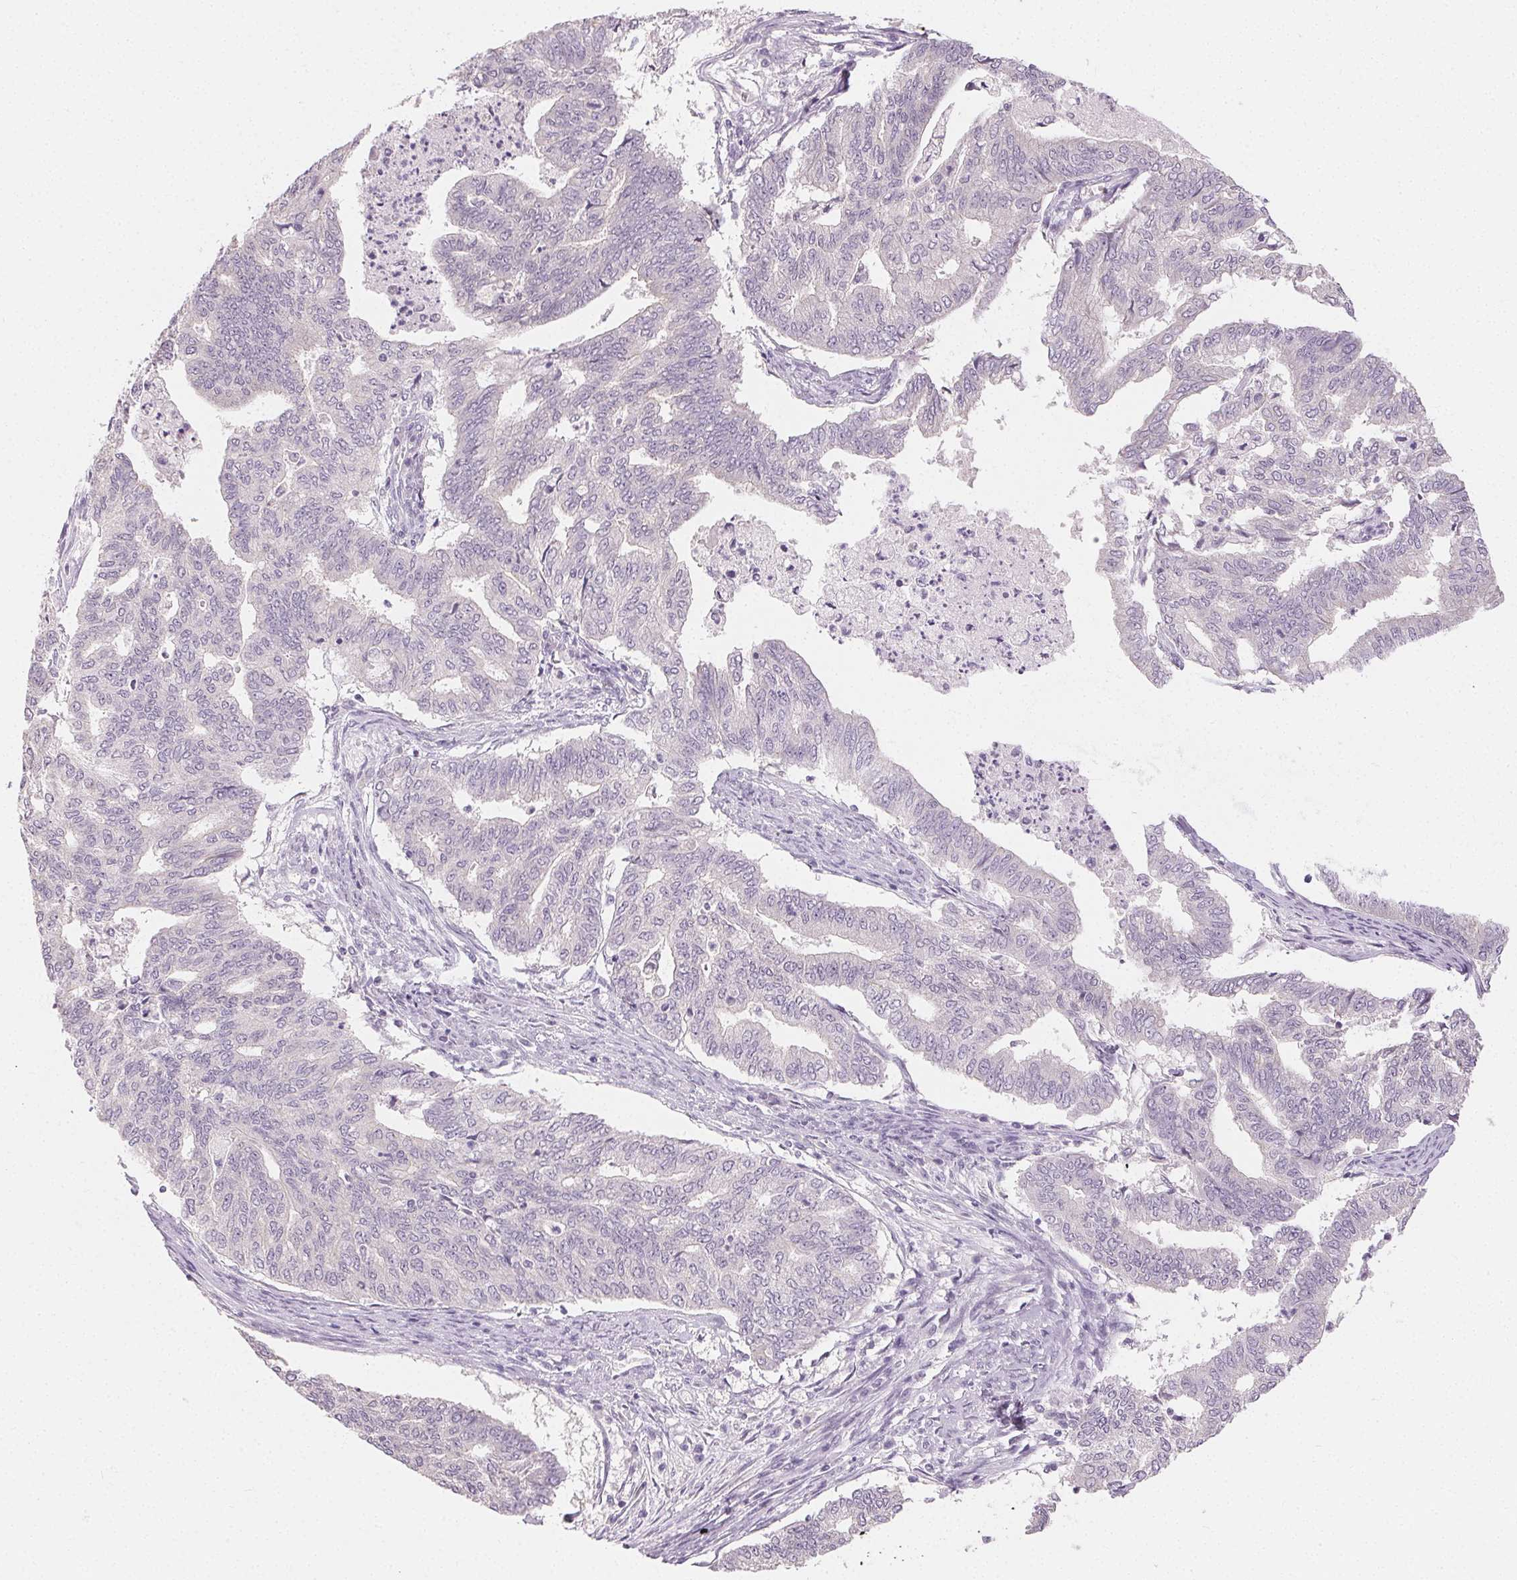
{"staining": {"intensity": "negative", "quantity": "none", "location": "none"}, "tissue": "endometrial cancer", "cell_type": "Tumor cells", "image_type": "cancer", "snomed": [{"axis": "morphology", "description": "Adenocarcinoma, NOS"}, {"axis": "topography", "description": "Endometrium"}], "caption": "There is no significant expression in tumor cells of endometrial adenocarcinoma. (DAB (3,3'-diaminobenzidine) immunohistochemistry (IHC) with hematoxylin counter stain).", "gene": "SFTPD", "patient": {"sex": "female", "age": 79}}